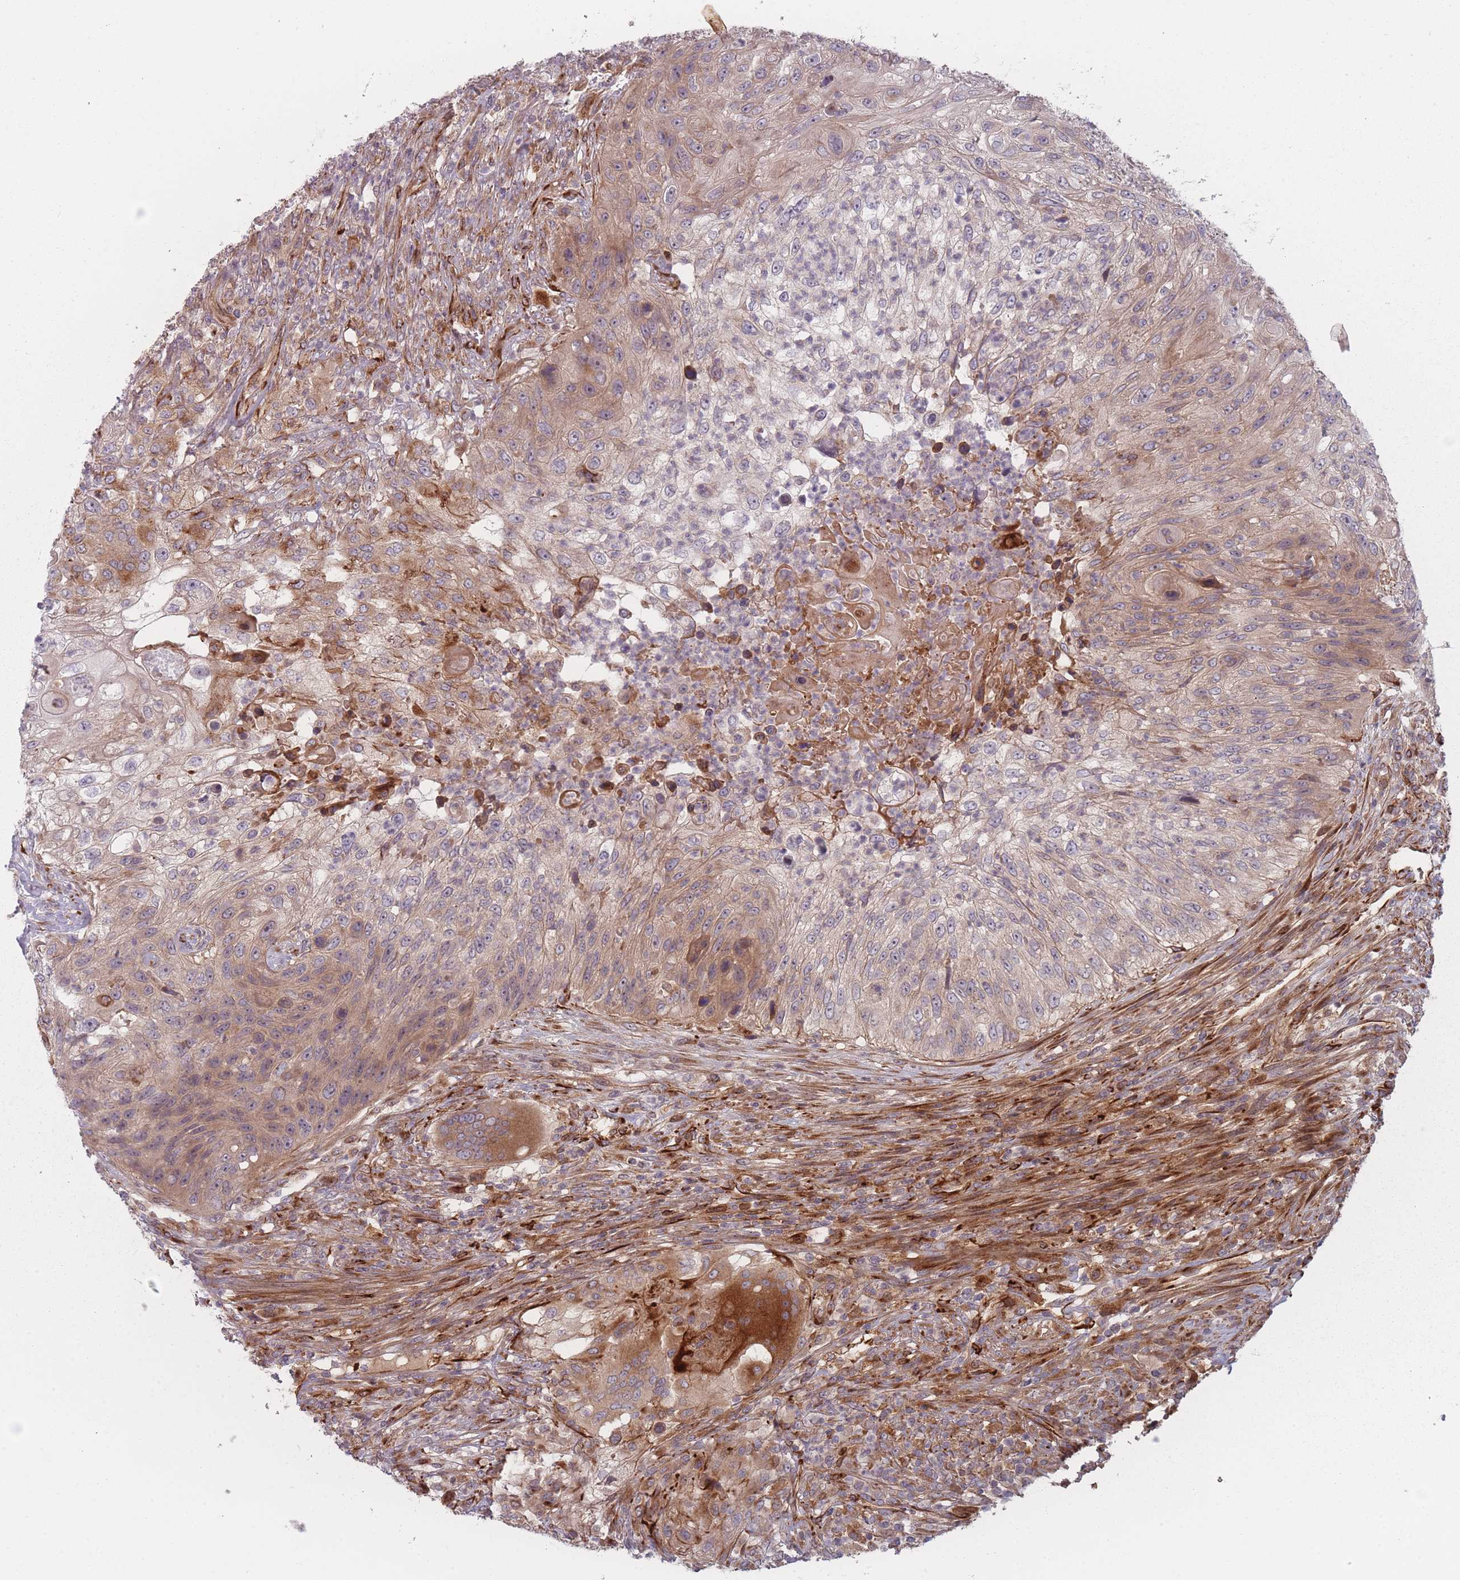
{"staining": {"intensity": "moderate", "quantity": "25%-75%", "location": "cytoplasmic/membranous"}, "tissue": "urothelial cancer", "cell_type": "Tumor cells", "image_type": "cancer", "snomed": [{"axis": "morphology", "description": "Urothelial carcinoma, High grade"}, {"axis": "topography", "description": "Urinary bladder"}], "caption": "A brown stain shows moderate cytoplasmic/membranous positivity of a protein in human urothelial cancer tumor cells.", "gene": "EEF1AKMT2", "patient": {"sex": "female", "age": 60}}